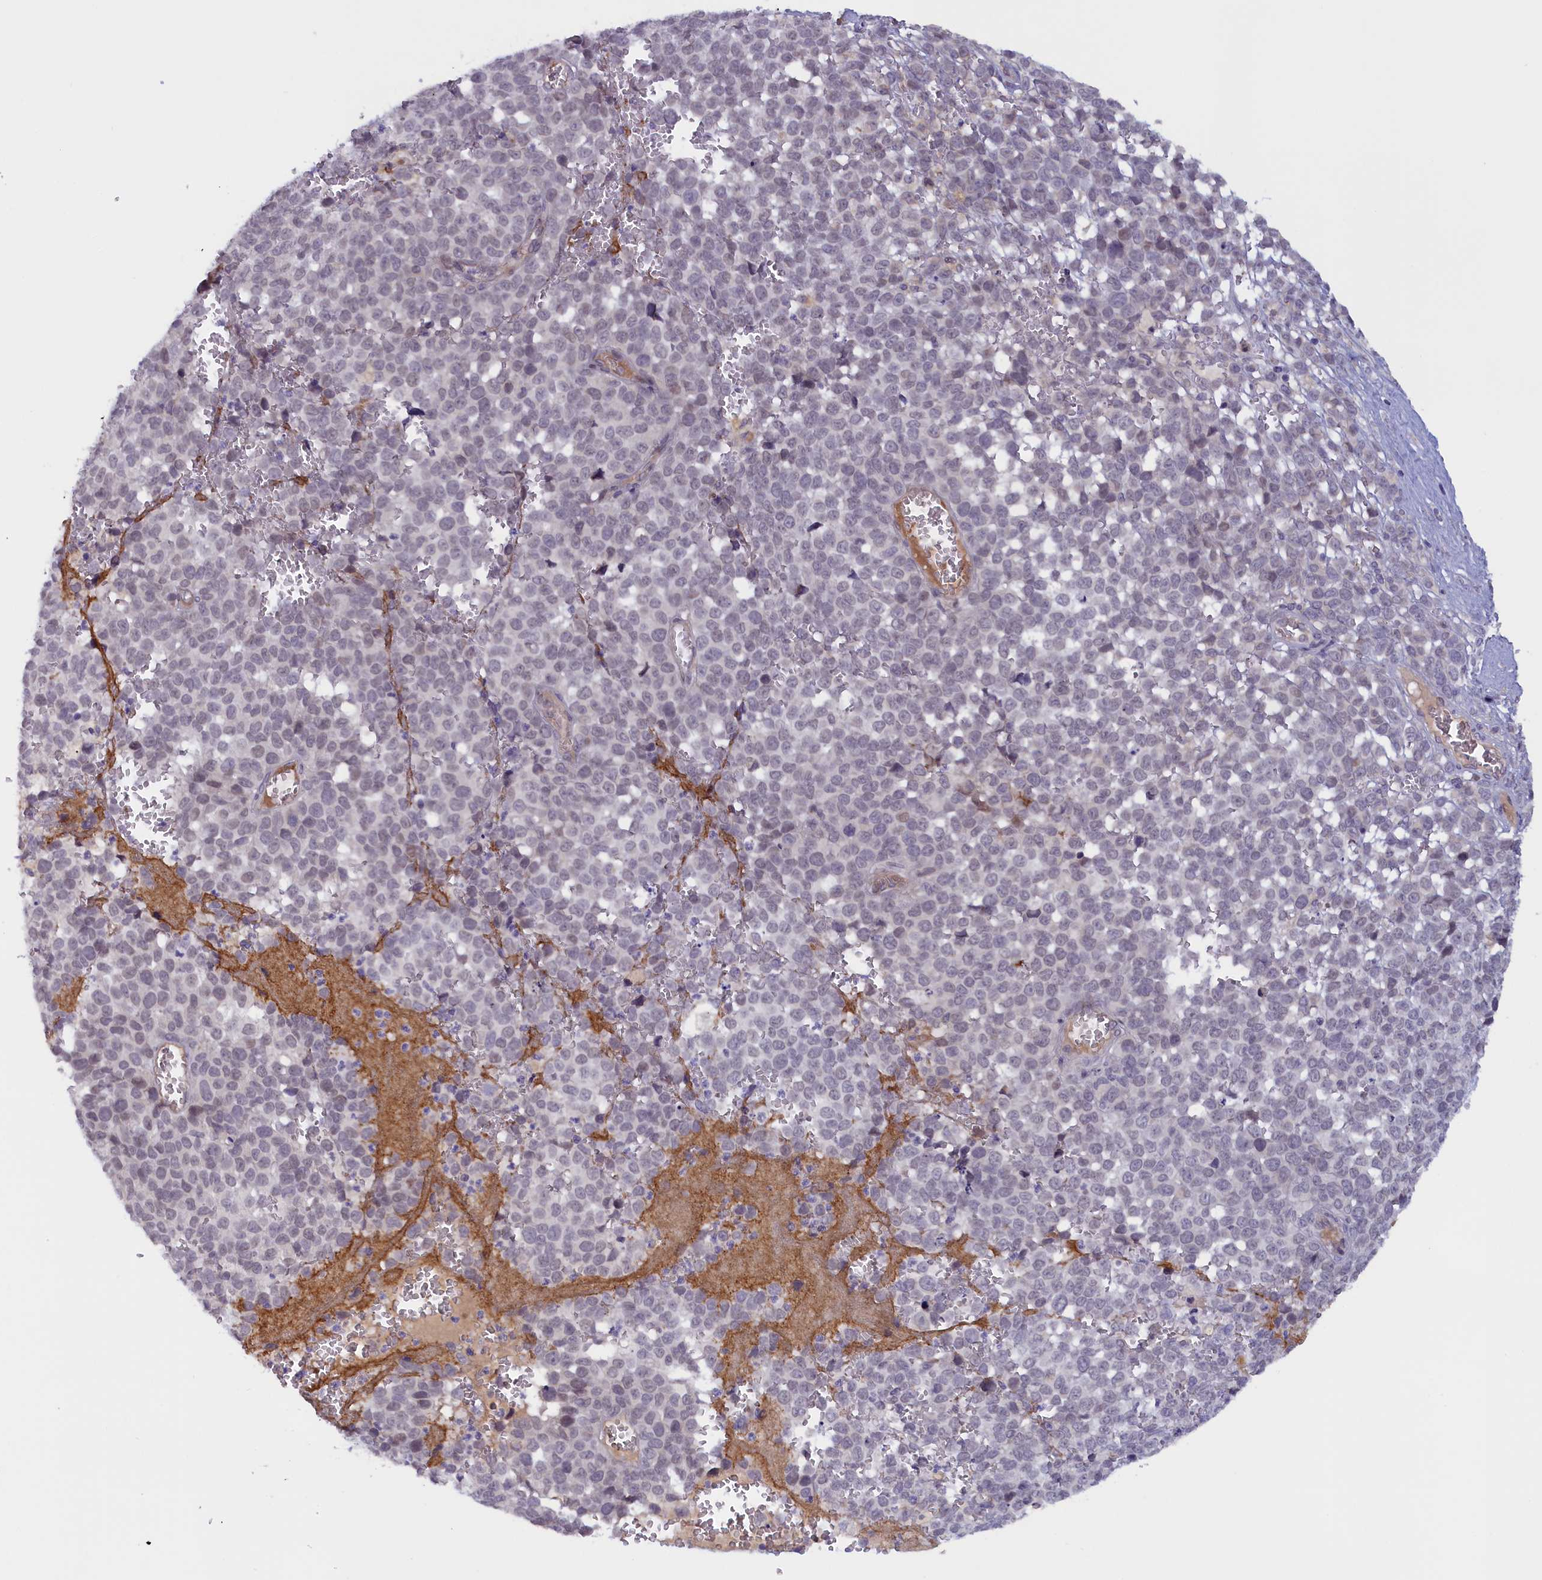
{"staining": {"intensity": "negative", "quantity": "none", "location": "none"}, "tissue": "melanoma", "cell_type": "Tumor cells", "image_type": "cancer", "snomed": [{"axis": "morphology", "description": "Malignant melanoma, NOS"}, {"axis": "topography", "description": "Nose, NOS"}], "caption": "Malignant melanoma was stained to show a protein in brown. There is no significant expression in tumor cells. (IHC, brightfield microscopy, high magnification).", "gene": "IGFALS", "patient": {"sex": "female", "age": 48}}